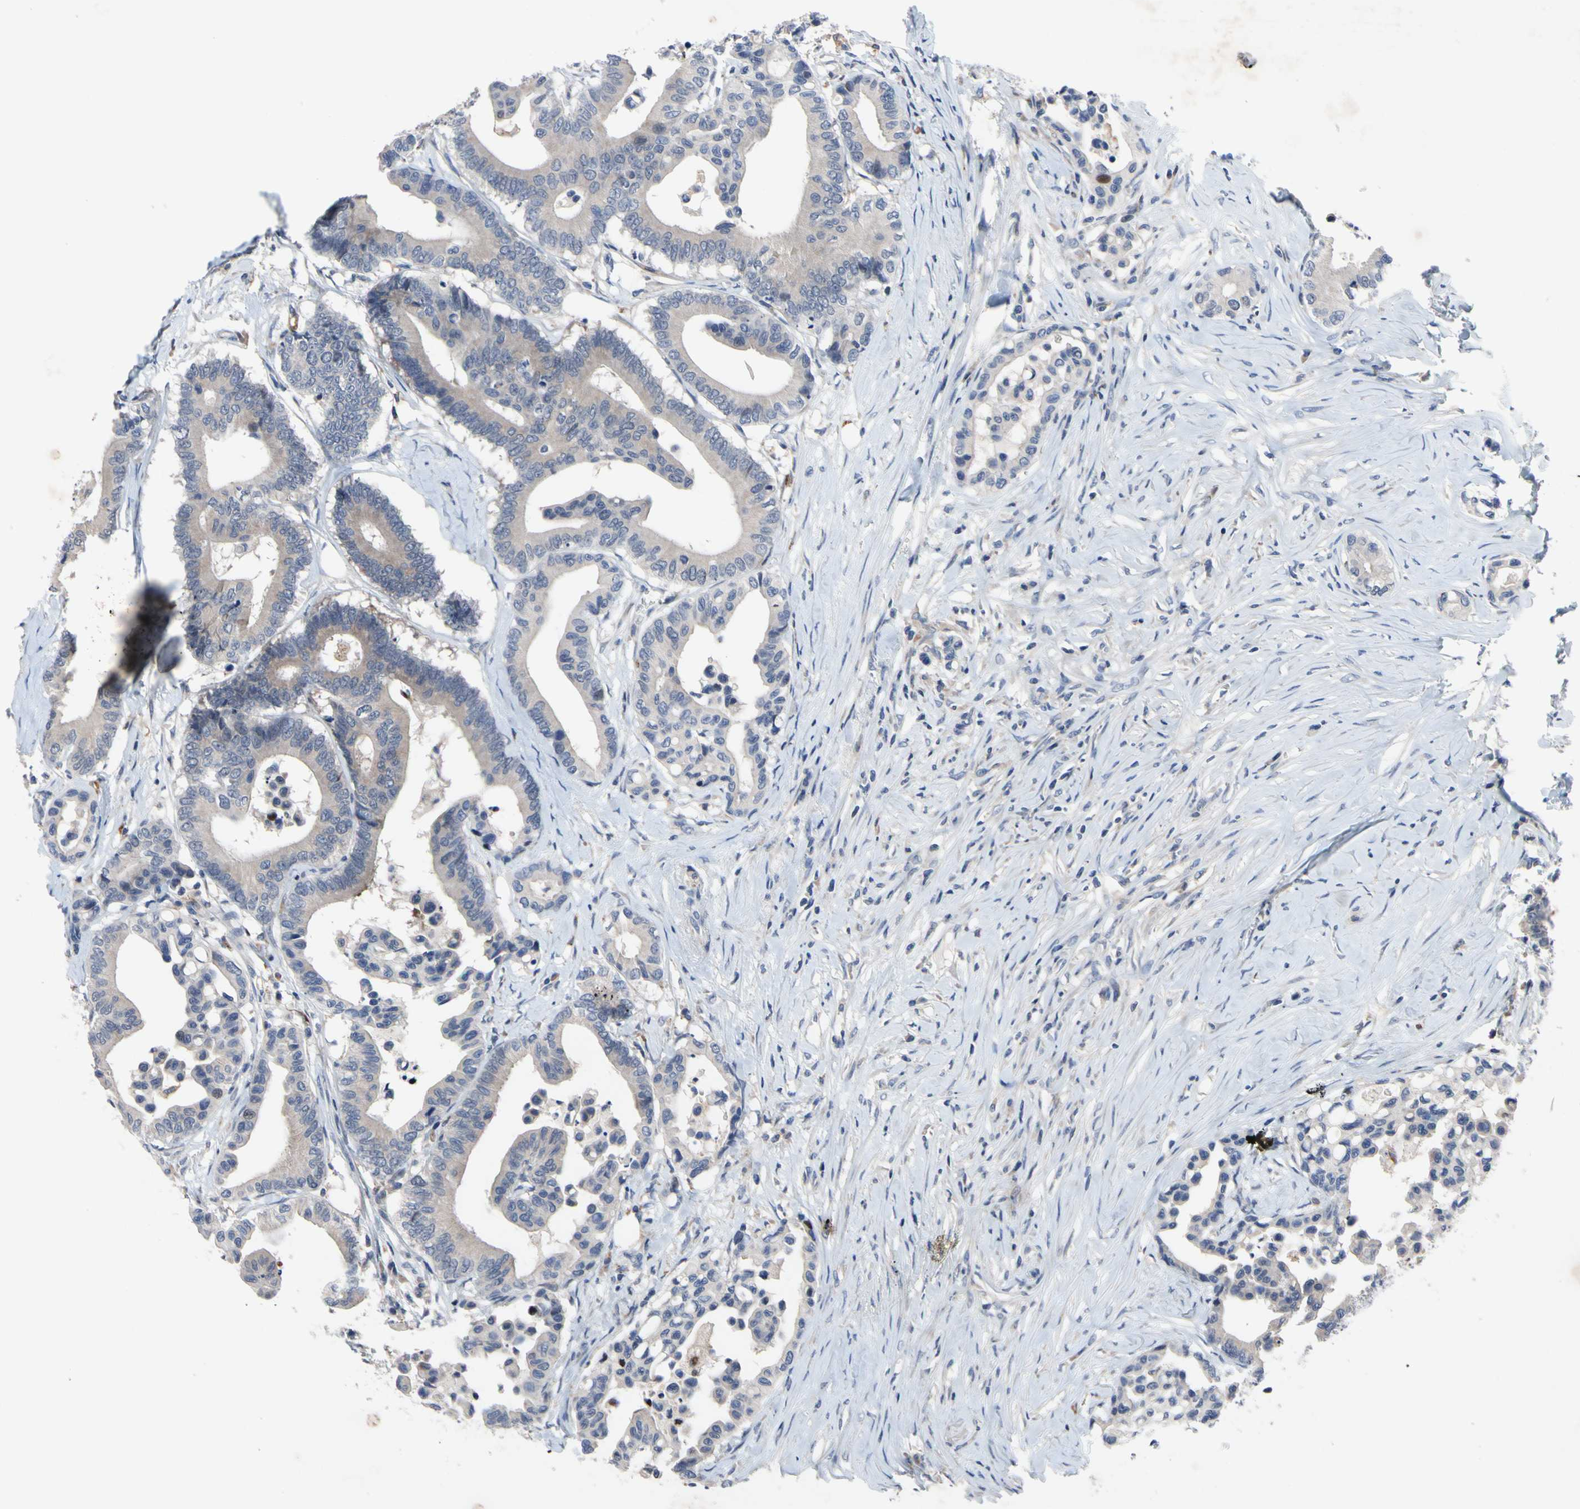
{"staining": {"intensity": "weak", "quantity": "<25%", "location": "cytoplasmic/membranous"}, "tissue": "colorectal cancer", "cell_type": "Tumor cells", "image_type": "cancer", "snomed": [{"axis": "morphology", "description": "Normal tissue, NOS"}, {"axis": "morphology", "description": "Adenocarcinoma, NOS"}, {"axis": "topography", "description": "Colon"}], "caption": "Adenocarcinoma (colorectal) stained for a protein using immunohistochemistry (IHC) reveals no expression tumor cells.", "gene": "MUTYH", "patient": {"sex": "male", "age": 82}}